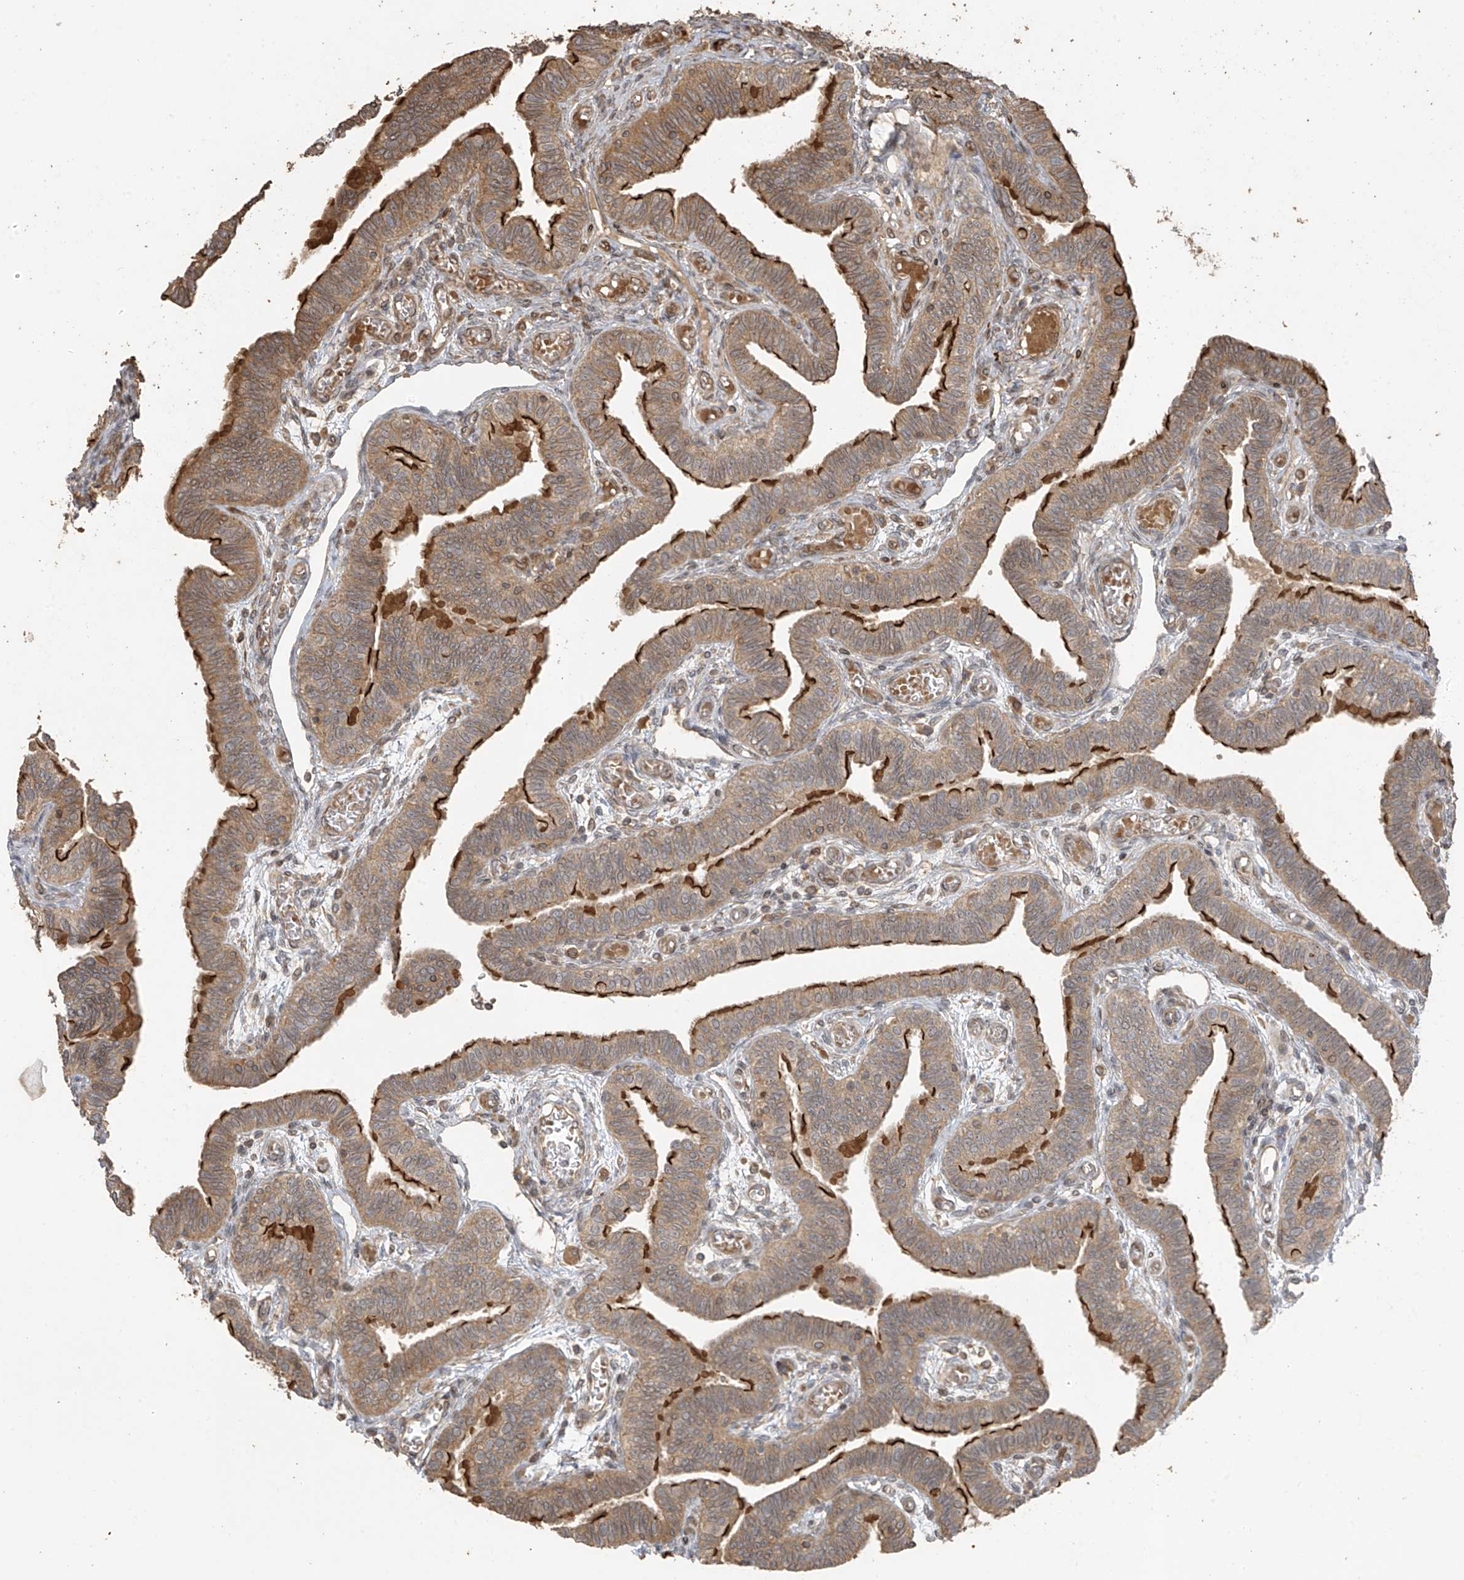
{"staining": {"intensity": "strong", "quantity": ">75%", "location": "cytoplasmic/membranous"}, "tissue": "fallopian tube", "cell_type": "Glandular cells", "image_type": "normal", "snomed": [{"axis": "morphology", "description": "Normal tissue, NOS"}, {"axis": "topography", "description": "Fallopian tube"}], "caption": "DAB immunohistochemical staining of normal fallopian tube exhibits strong cytoplasmic/membranous protein expression in about >75% of glandular cells.", "gene": "ZNF653", "patient": {"sex": "female", "age": 39}}